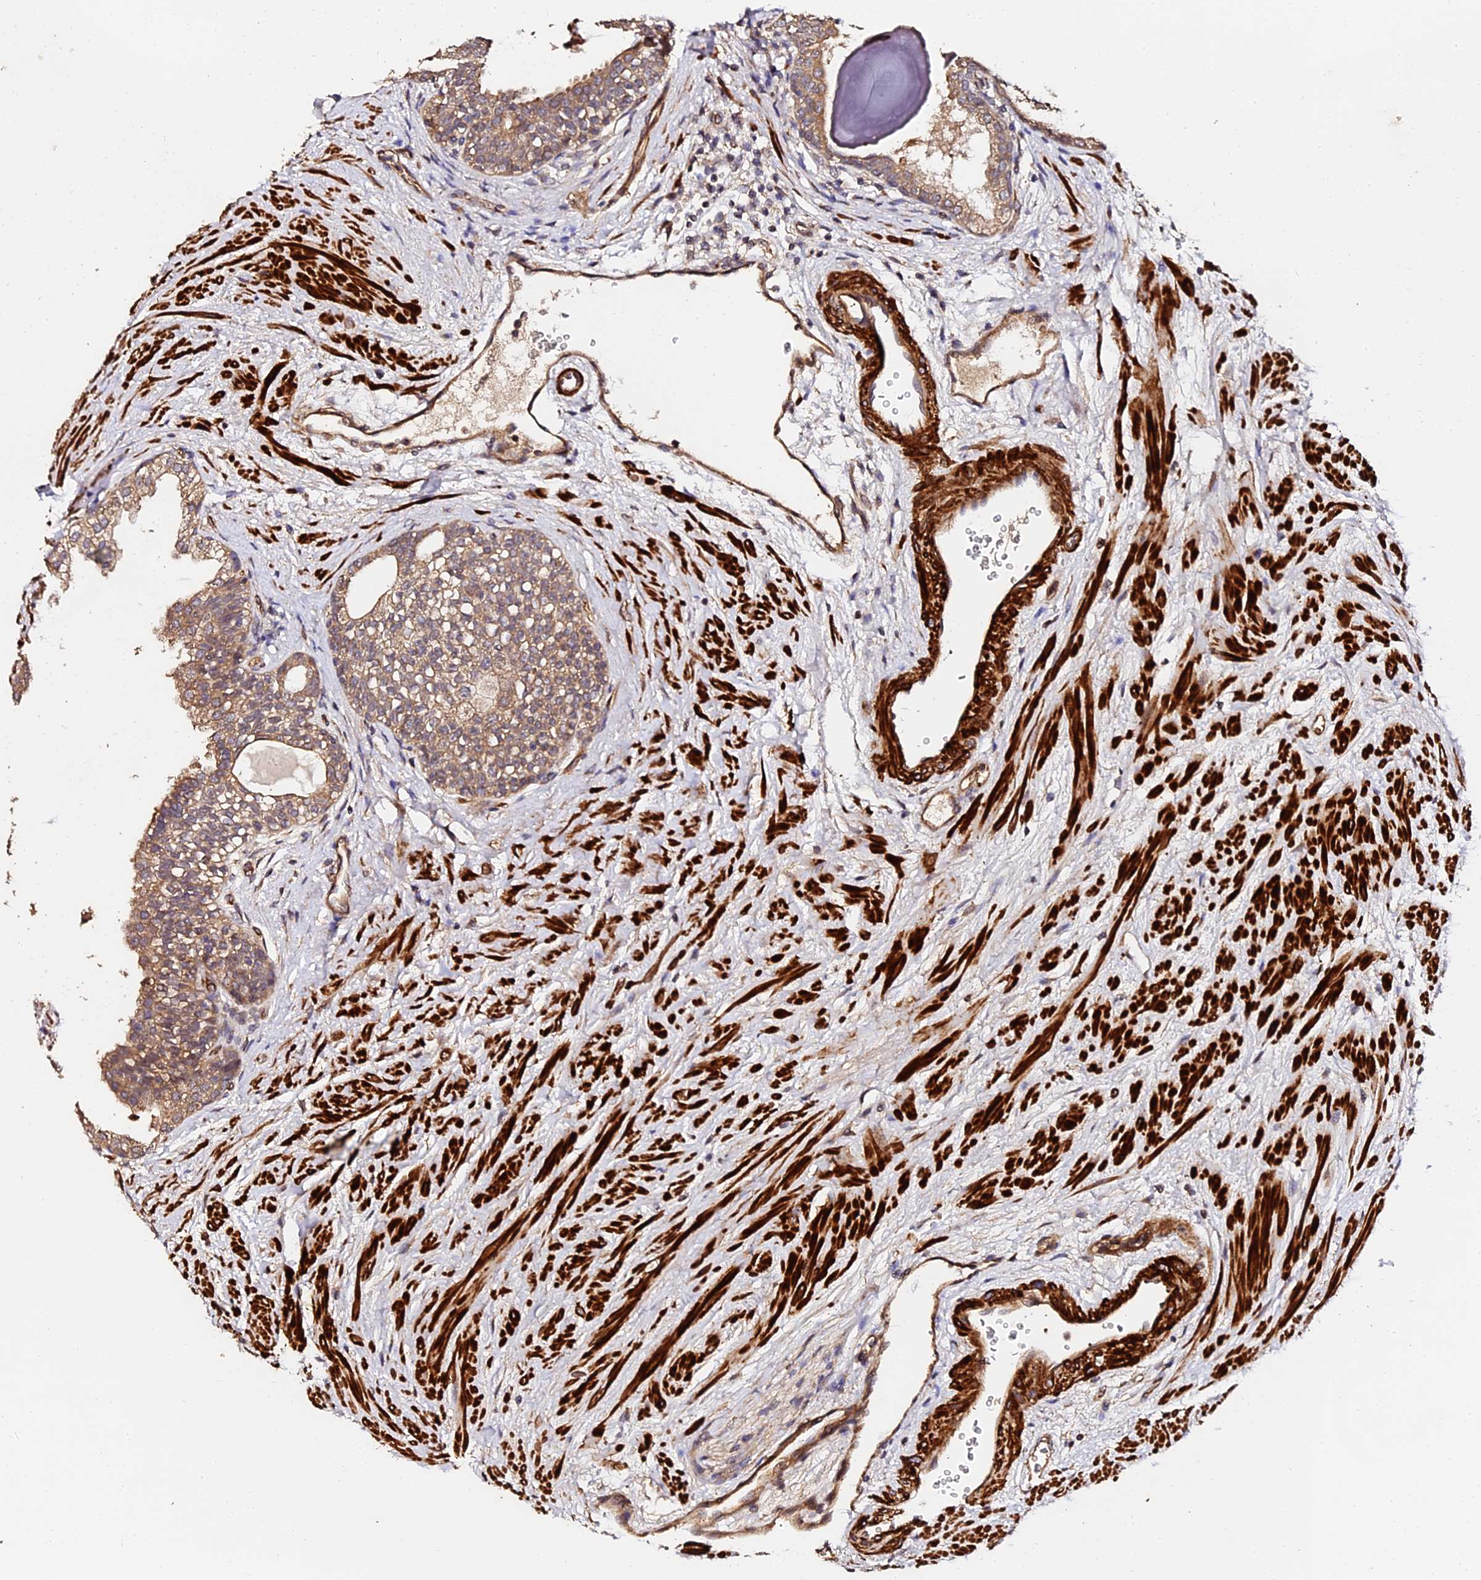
{"staining": {"intensity": "moderate", "quantity": "25%-75%", "location": "cytoplasmic/membranous"}, "tissue": "prostate", "cell_type": "Glandular cells", "image_type": "normal", "snomed": [{"axis": "morphology", "description": "Normal tissue, NOS"}, {"axis": "topography", "description": "Prostate"}], "caption": "Protein positivity by IHC reveals moderate cytoplasmic/membranous expression in about 25%-75% of glandular cells in normal prostate.", "gene": "TDO2", "patient": {"sex": "male", "age": 48}}